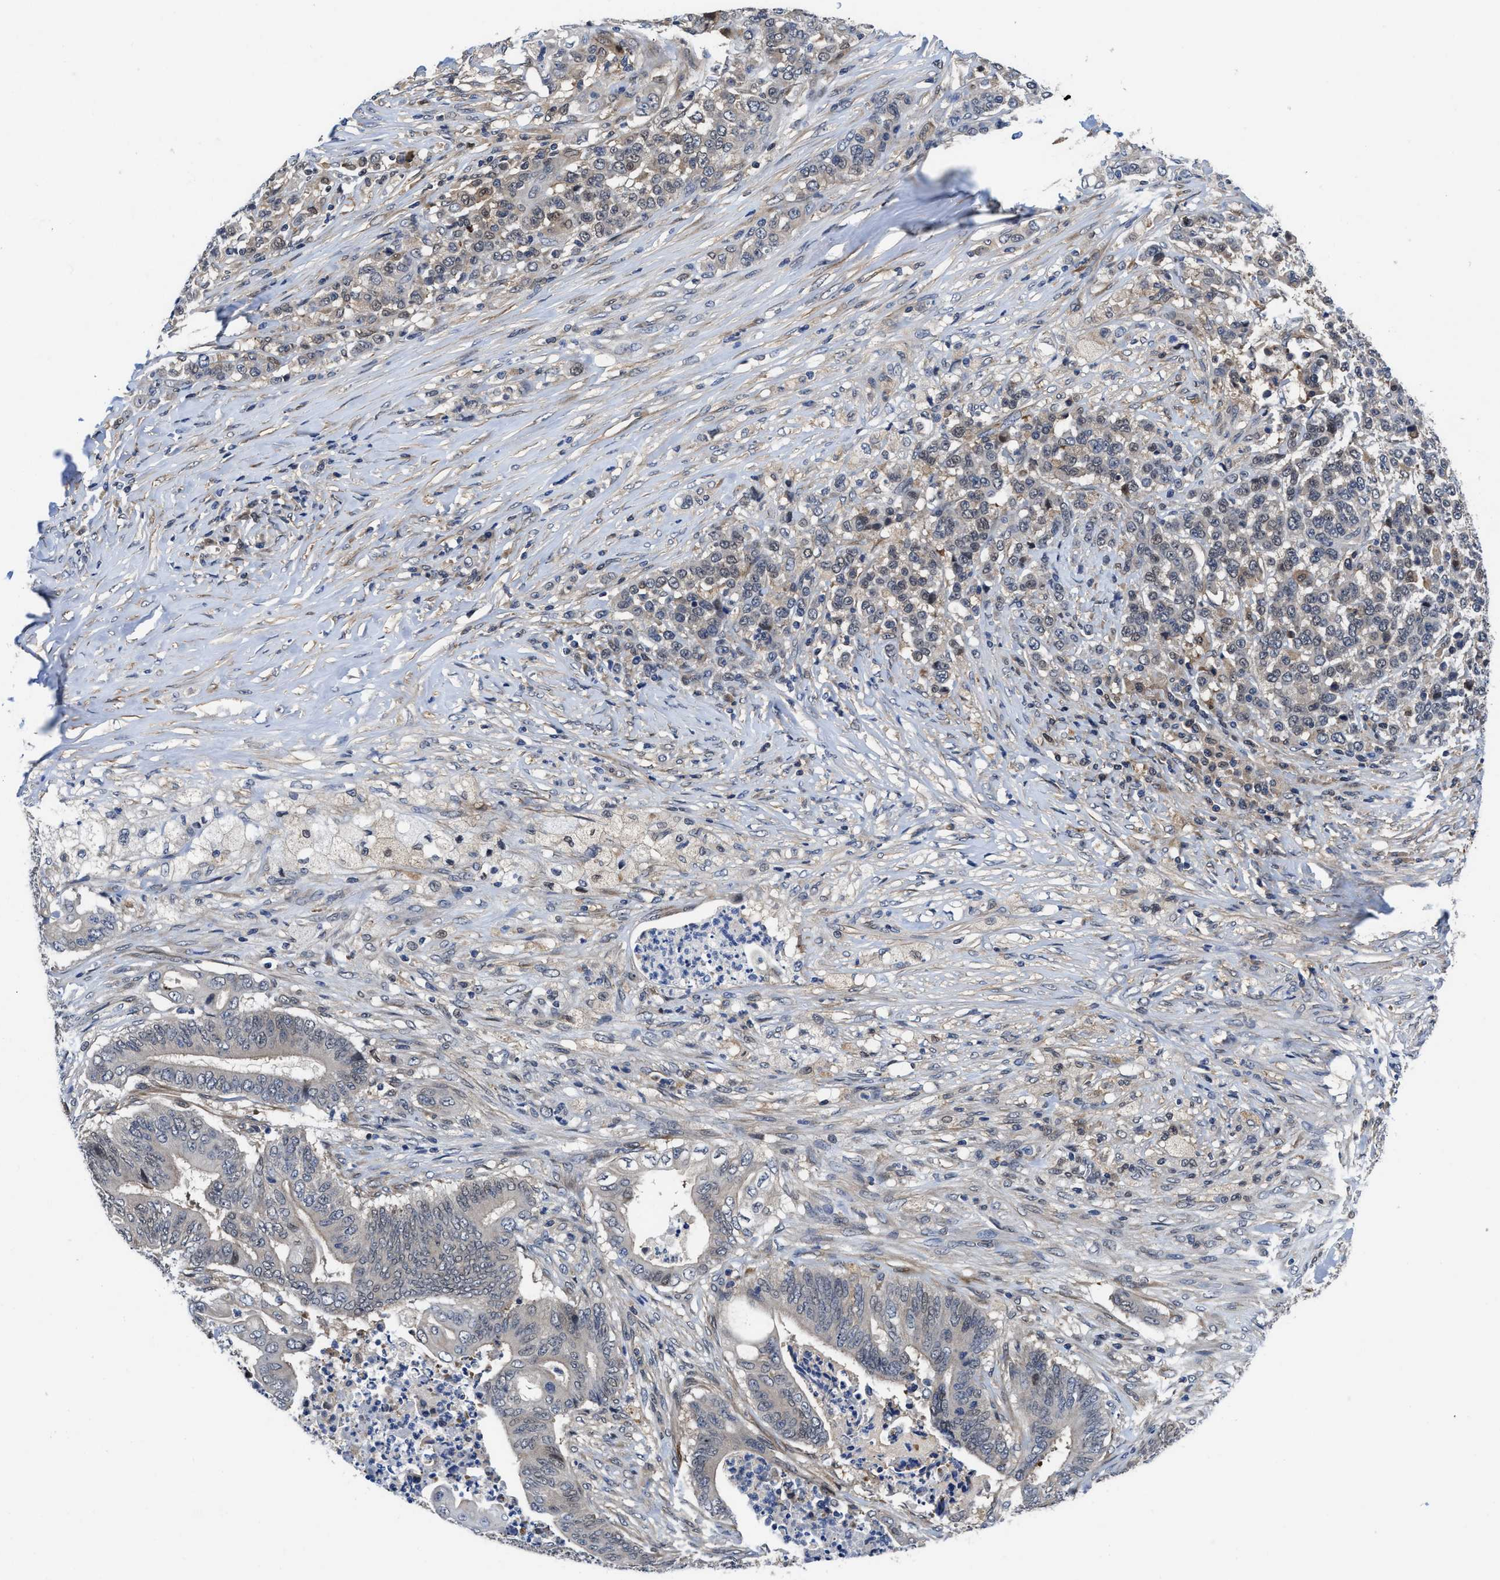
{"staining": {"intensity": "weak", "quantity": "<25%", "location": "nuclear"}, "tissue": "stomach cancer", "cell_type": "Tumor cells", "image_type": "cancer", "snomed": [{"axis": "morphology", "description": "Adenocarcinoma, NOS"}, {"axis": "topography", "description": "Stomach"}], "caption": "Tumor cells show no significant protein expression in stomach cancer.", "gene": "KIF12", "patient": {"sex": "female", "age": 73}}